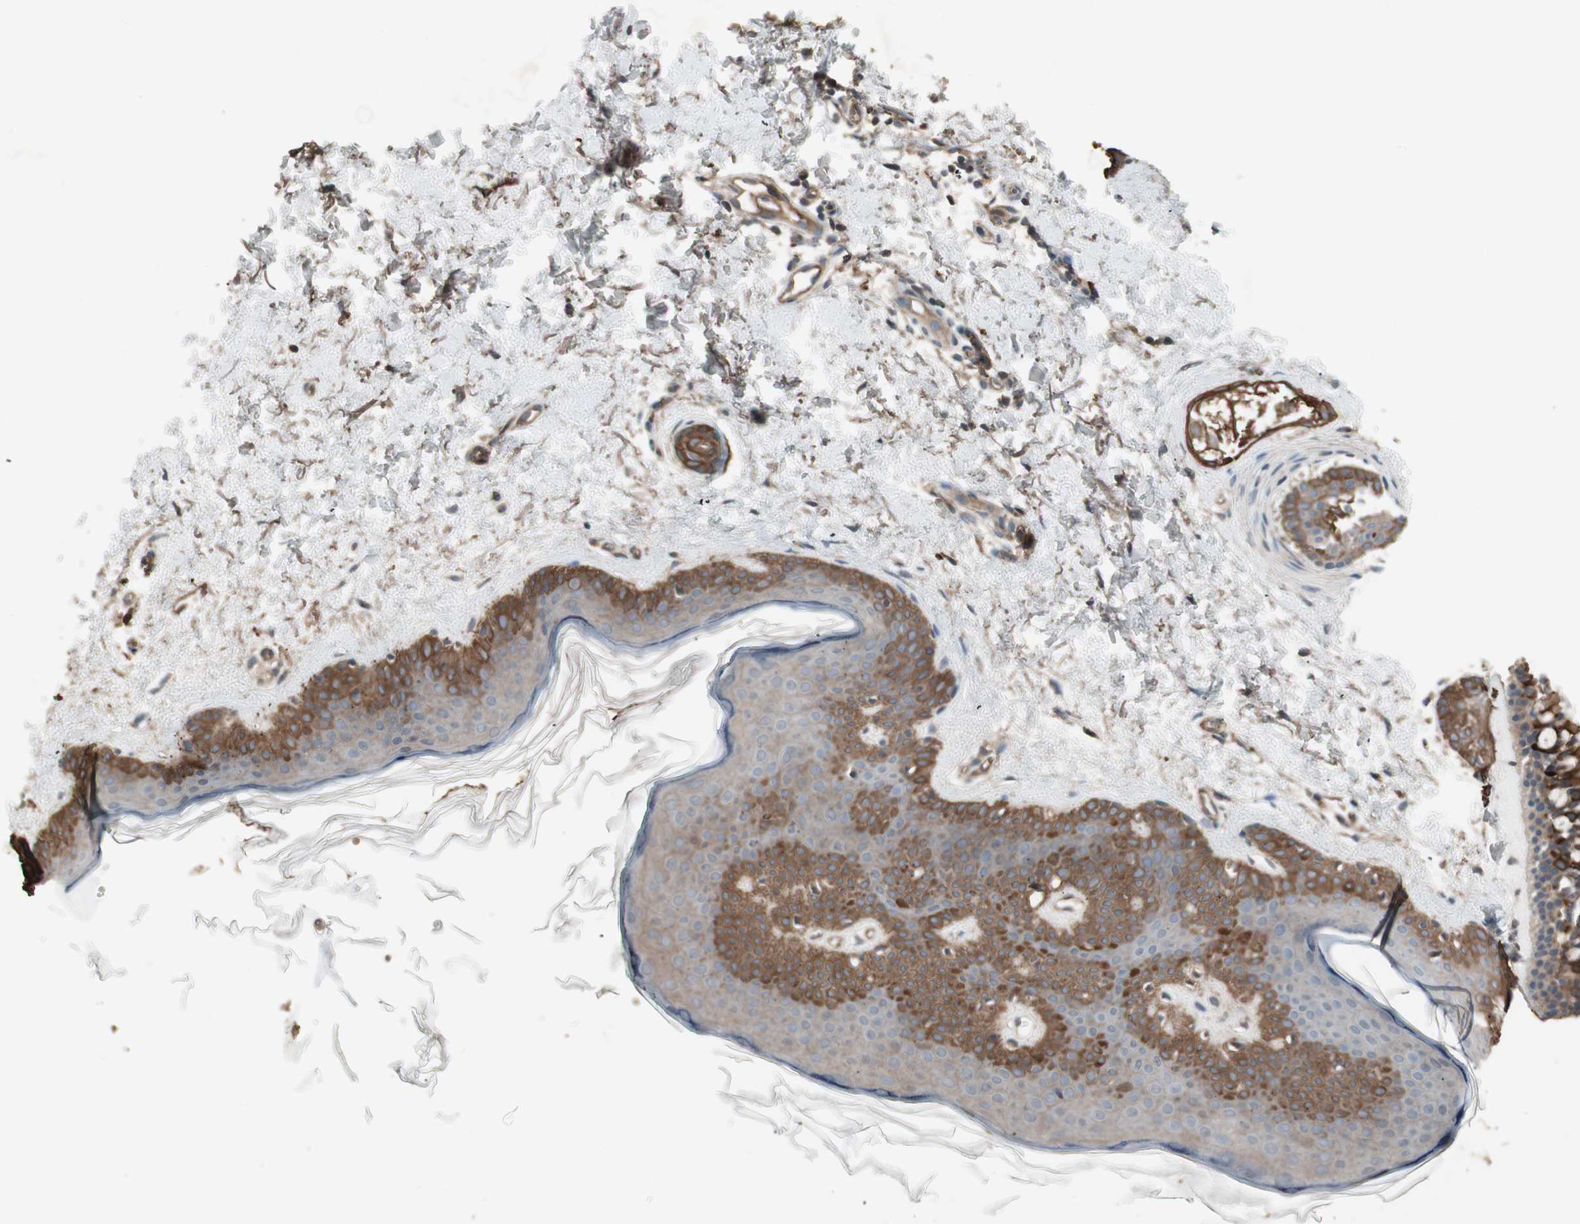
{"staining": {"intensity": "weak", "quantity": ">75%", "location": "cytoplasmic/membranous"}, "tissue": "skin", "cell_type": "Fibroblasts", "image_type": "normal", "snomed": [{"axis": "morphology", "description": "Normal tissue, NOS"}, {"axis": "topography", "description": "Skin"}], "caption": "High-power microscopy captured an immunohistochemistry (IHC) photomicrograph of unremarkable skin, revealing weak cytoplasmic/membranous positivity in about >75% of fibroblasts.", "gene": "TFPI", "patient": {"sex": "female", "age": 56}}